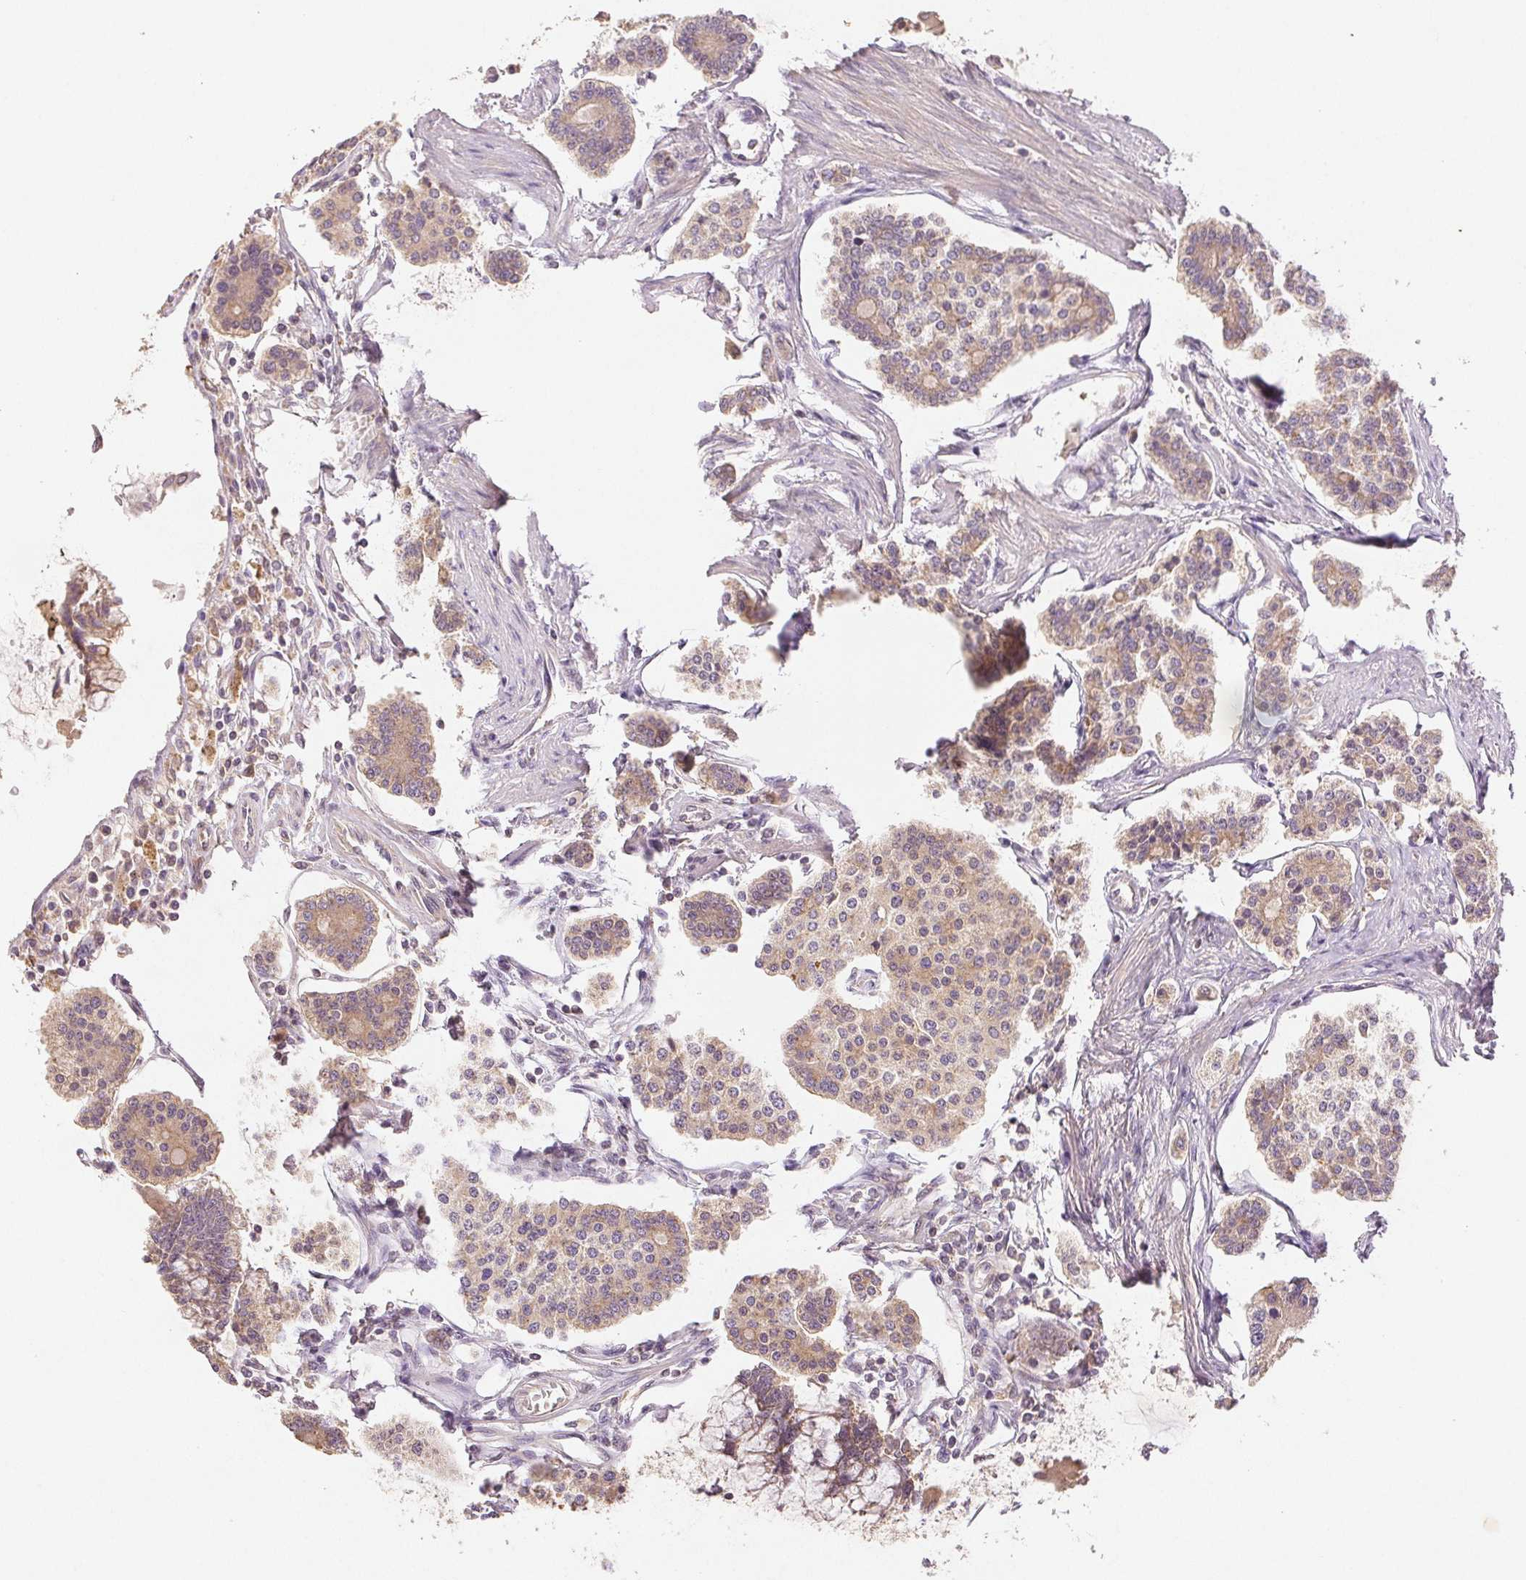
{"staining": {"intensity": "weak", "quantity": ">75%", "location": "cytoplasmic/membranous"}, "tissue": "carcinoid", "cell_type": "Tumor cells", "image_type": "cancer", "snomed": [{"axis": "morphology", "description": "Carcinoid, malignant, NOS"}, {"axis": "topography", "description": "Small intestine"}], "caption": "The histopathology image exhibits immunohistochemical staining of carcinoid (malignant). There is weak cytoplasmic/membranous positivity is identified in approximately >75% of tumor cells.", "gene": "YIF1B", "patient": {"sex": "female", "age": 65}}